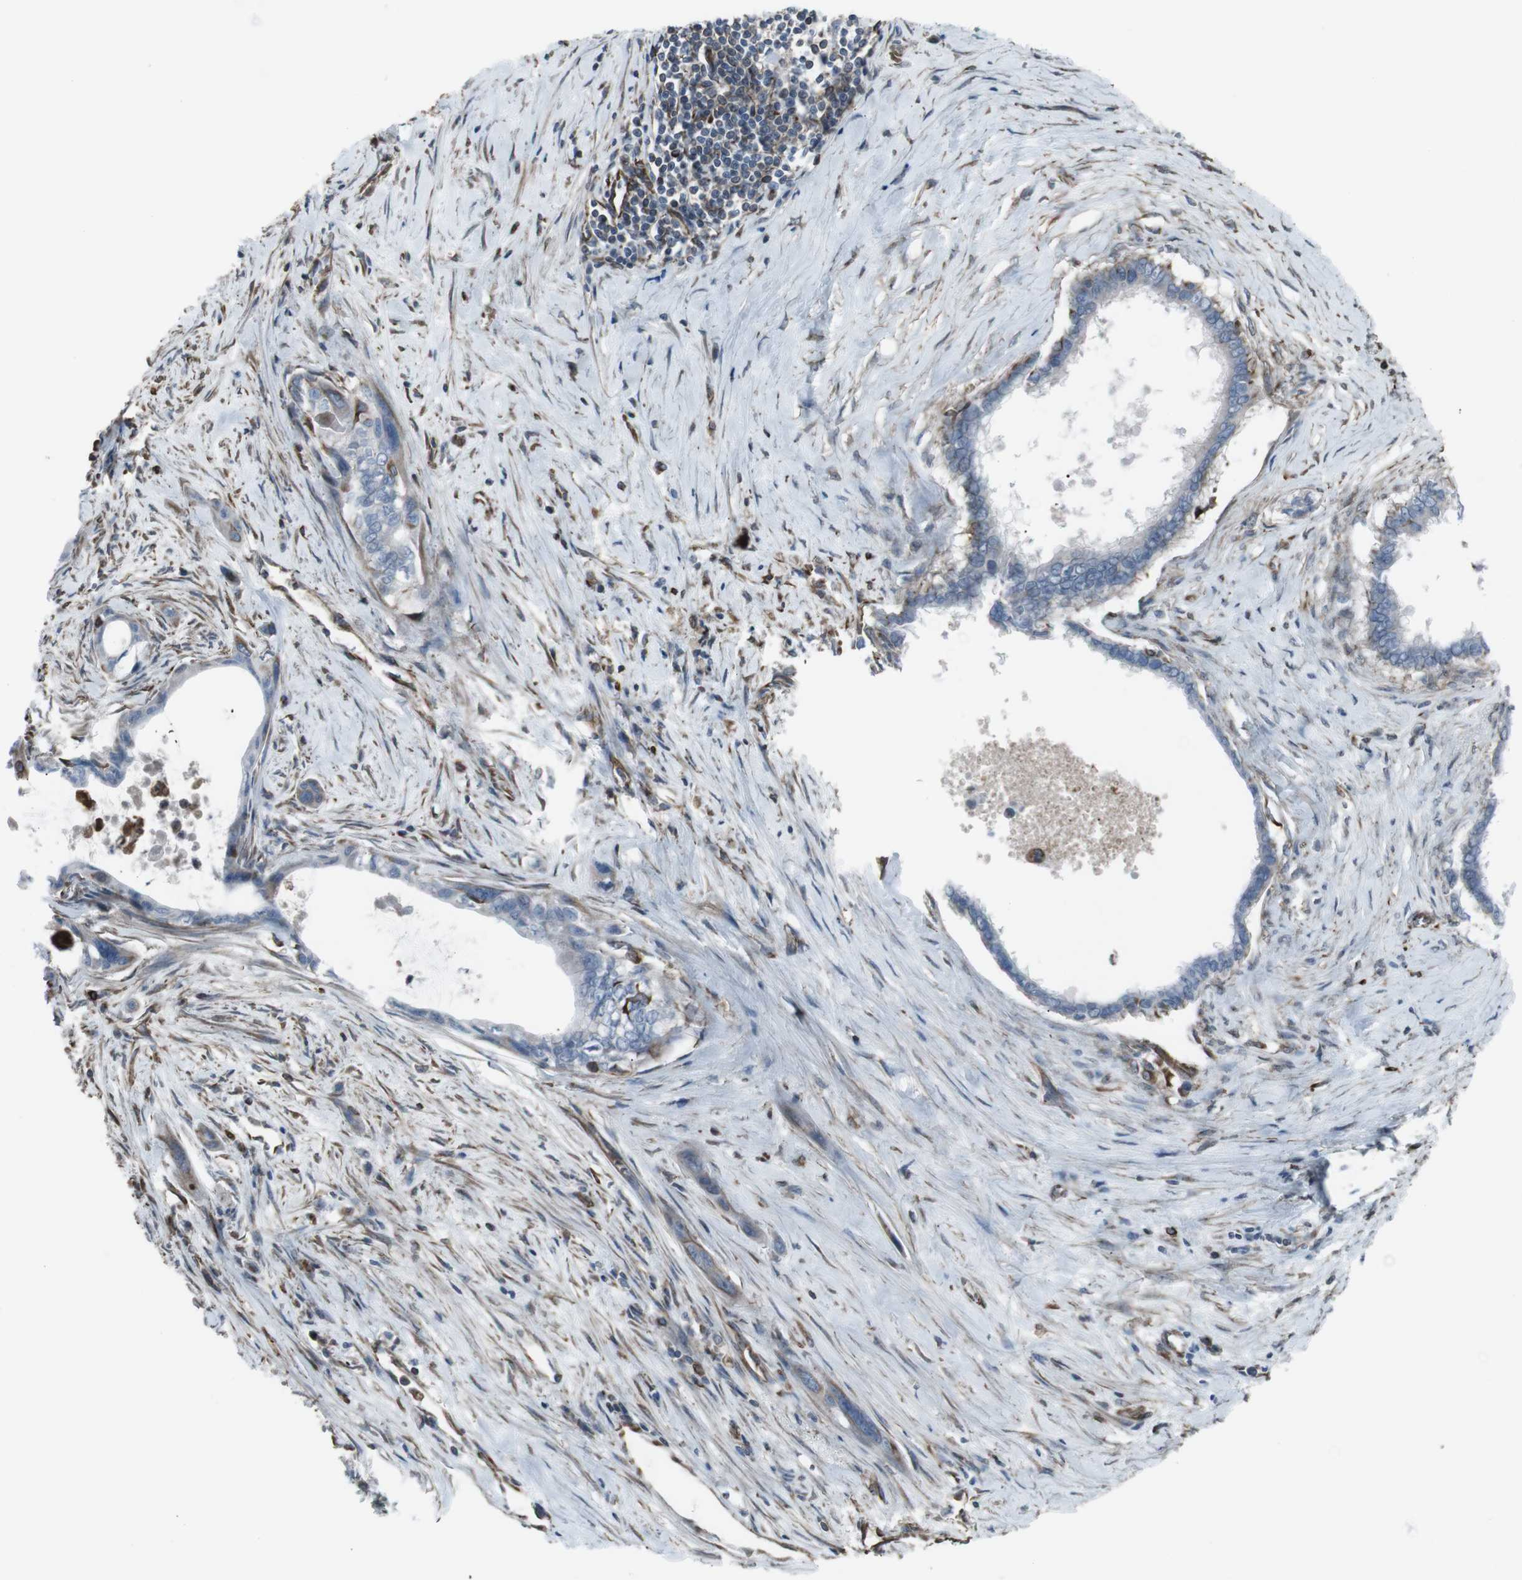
{"staining": {"intensity": "negative", "quantity": "none", "location": "none"}, "tissue": "pancreatic cancer", "cell_type": "Tumor cells", "image_type": "cancer", "snomed": [{"axis": "morphology", "description": "Adenocarcinoma, NOS"}, {"axis": "topography", "description": "Pancreas"}], "caption": "Histopathology image shows no protein staining in tumor cells of pancreatic adenocarcinoma tissue. (DAB (3,3'-diaminobenzidine) immunohistochemistry (IHC), high magnification).", "gene": "TMEM141", "patient": {"sex": "male", "age": 73}}